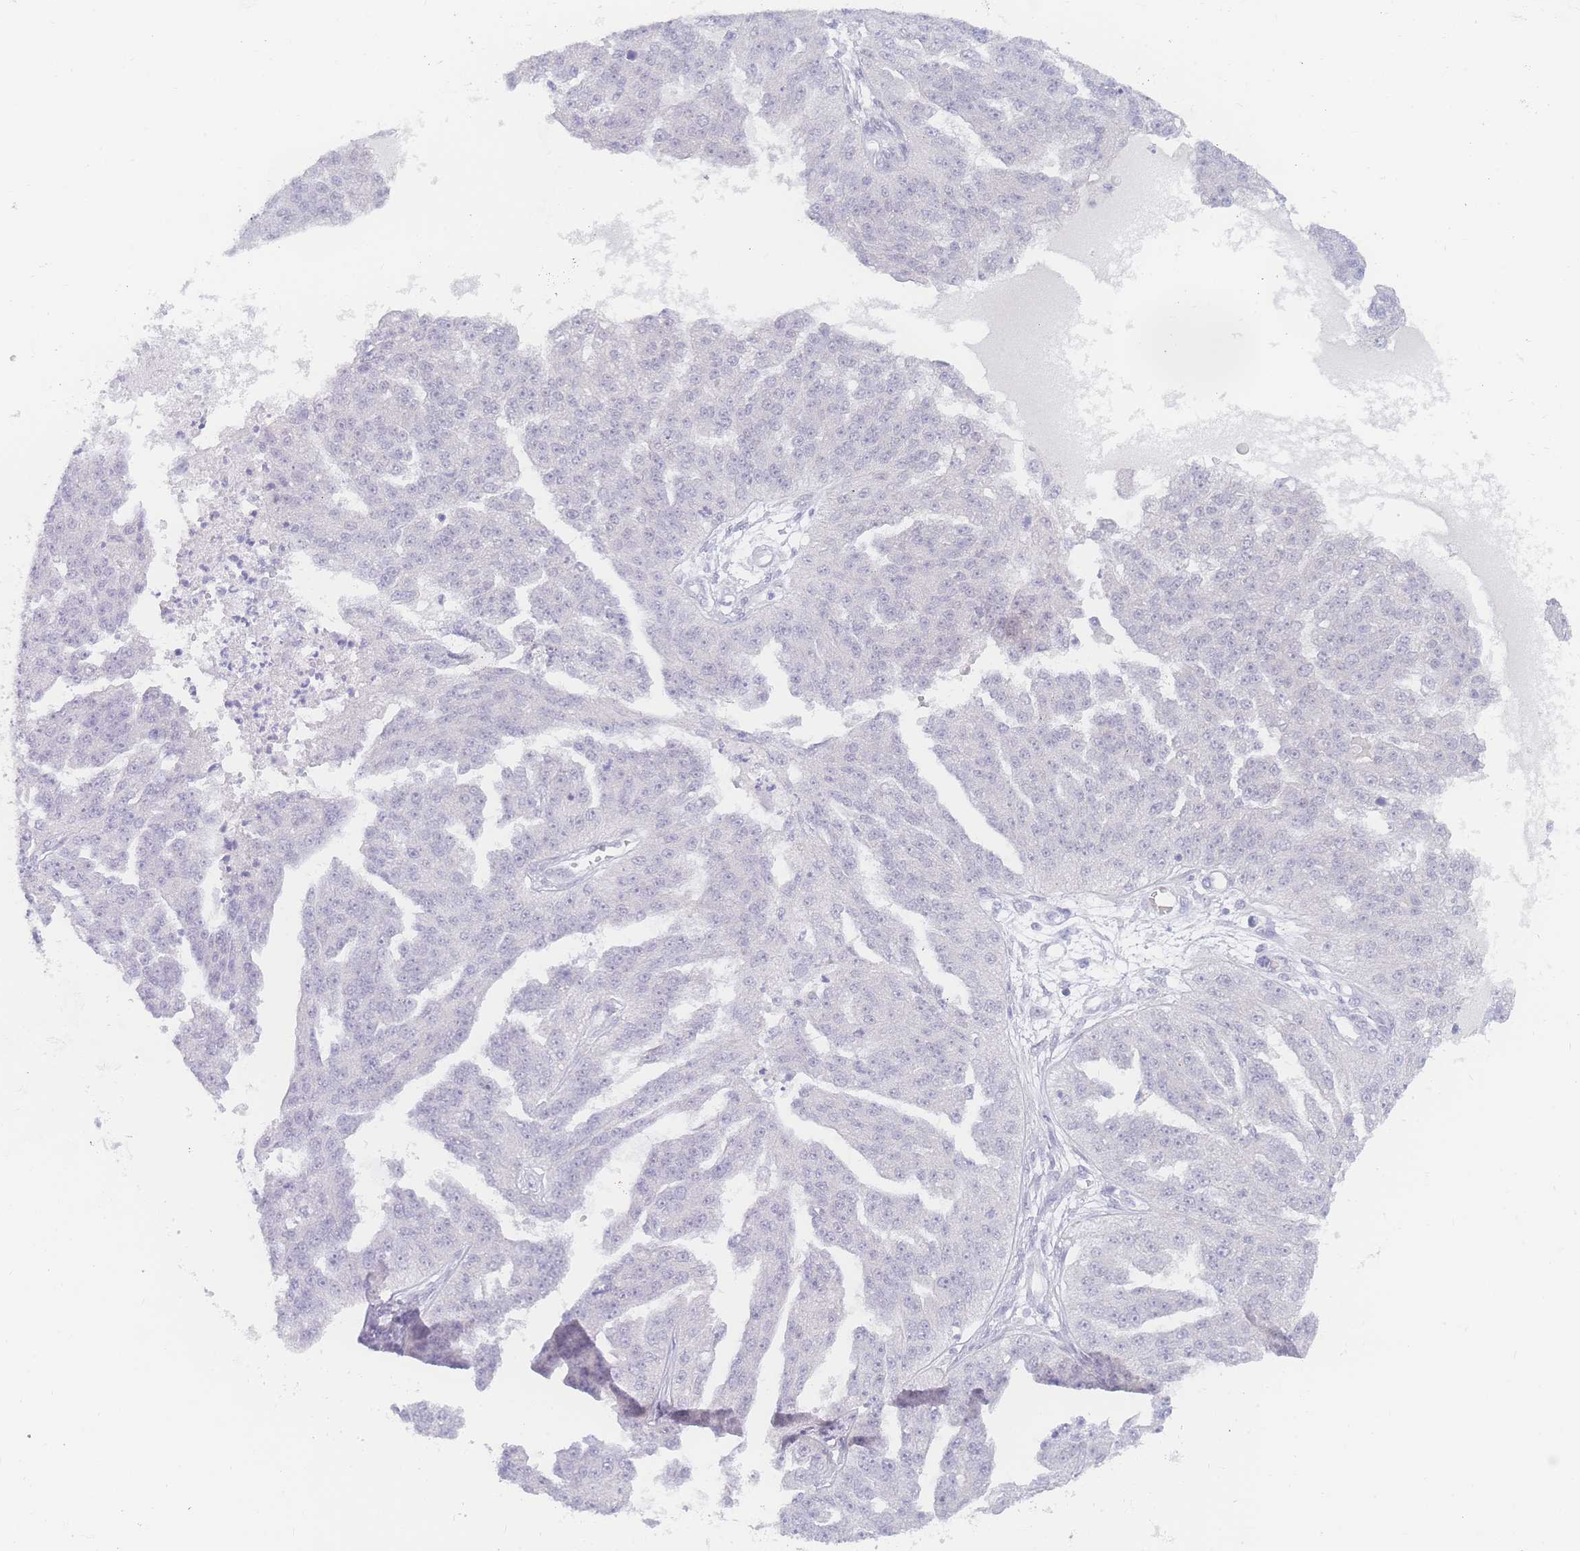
{"staining": {"intensity": "negative", "quantity": "none", "location": "none"}, "tissue": "ovarian cancer", "cell_type": "Tumor cells", "image_type": "cancer", "snomed": [{"axis": "morphology", "description": "Cystadenocarcinoma, serous, NOS"}, {"axis": "topography", "description": "Ovary"}], "caption": "Tumor cells show no significant protein expression in serous cystadenocarcinoma (ovarian).", "gene": "PRSS22", "patient": {"sex": "female", "age": 58}}